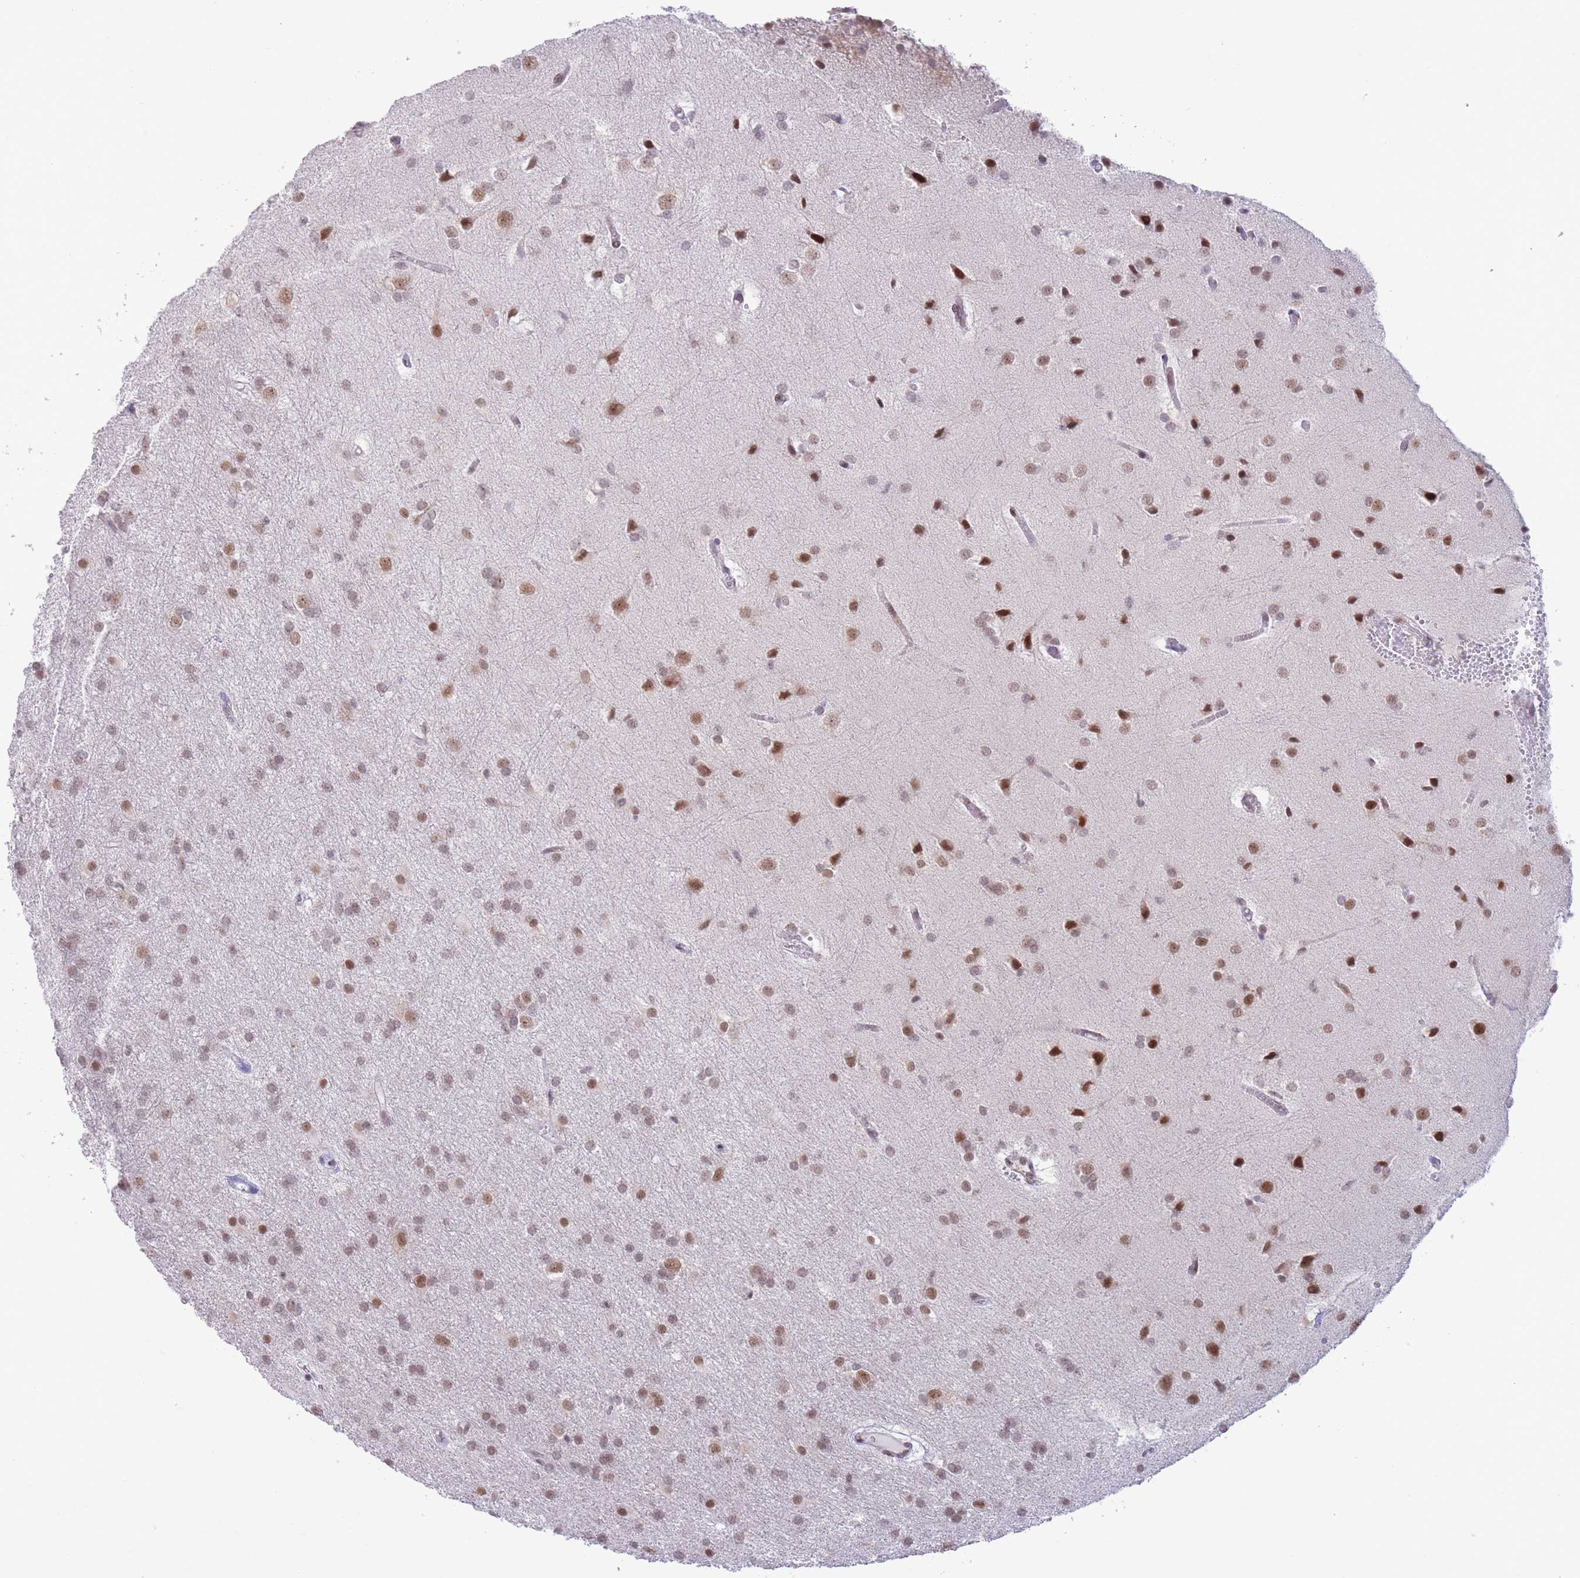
{"staining": {"intensity": "moderate", "quantity": "<25%", "location": "nuclear"}, "tissue": "glioma", "cell_type": "Tumor cells", "image_type": "cancer", "snomed": [{"axis": "morphology", "description": "Glioma, malignant, High grade"}, {"axis": "topography", "description": "Brain"}], "caption": "Immunohistochemical staining of malignant glioma (high-grade) exhibits moderate nuclear protein positivity in approximately <25% of tumor cells.", "gene": "INO80C", "patient": {"sex": "female", "age": 50}}